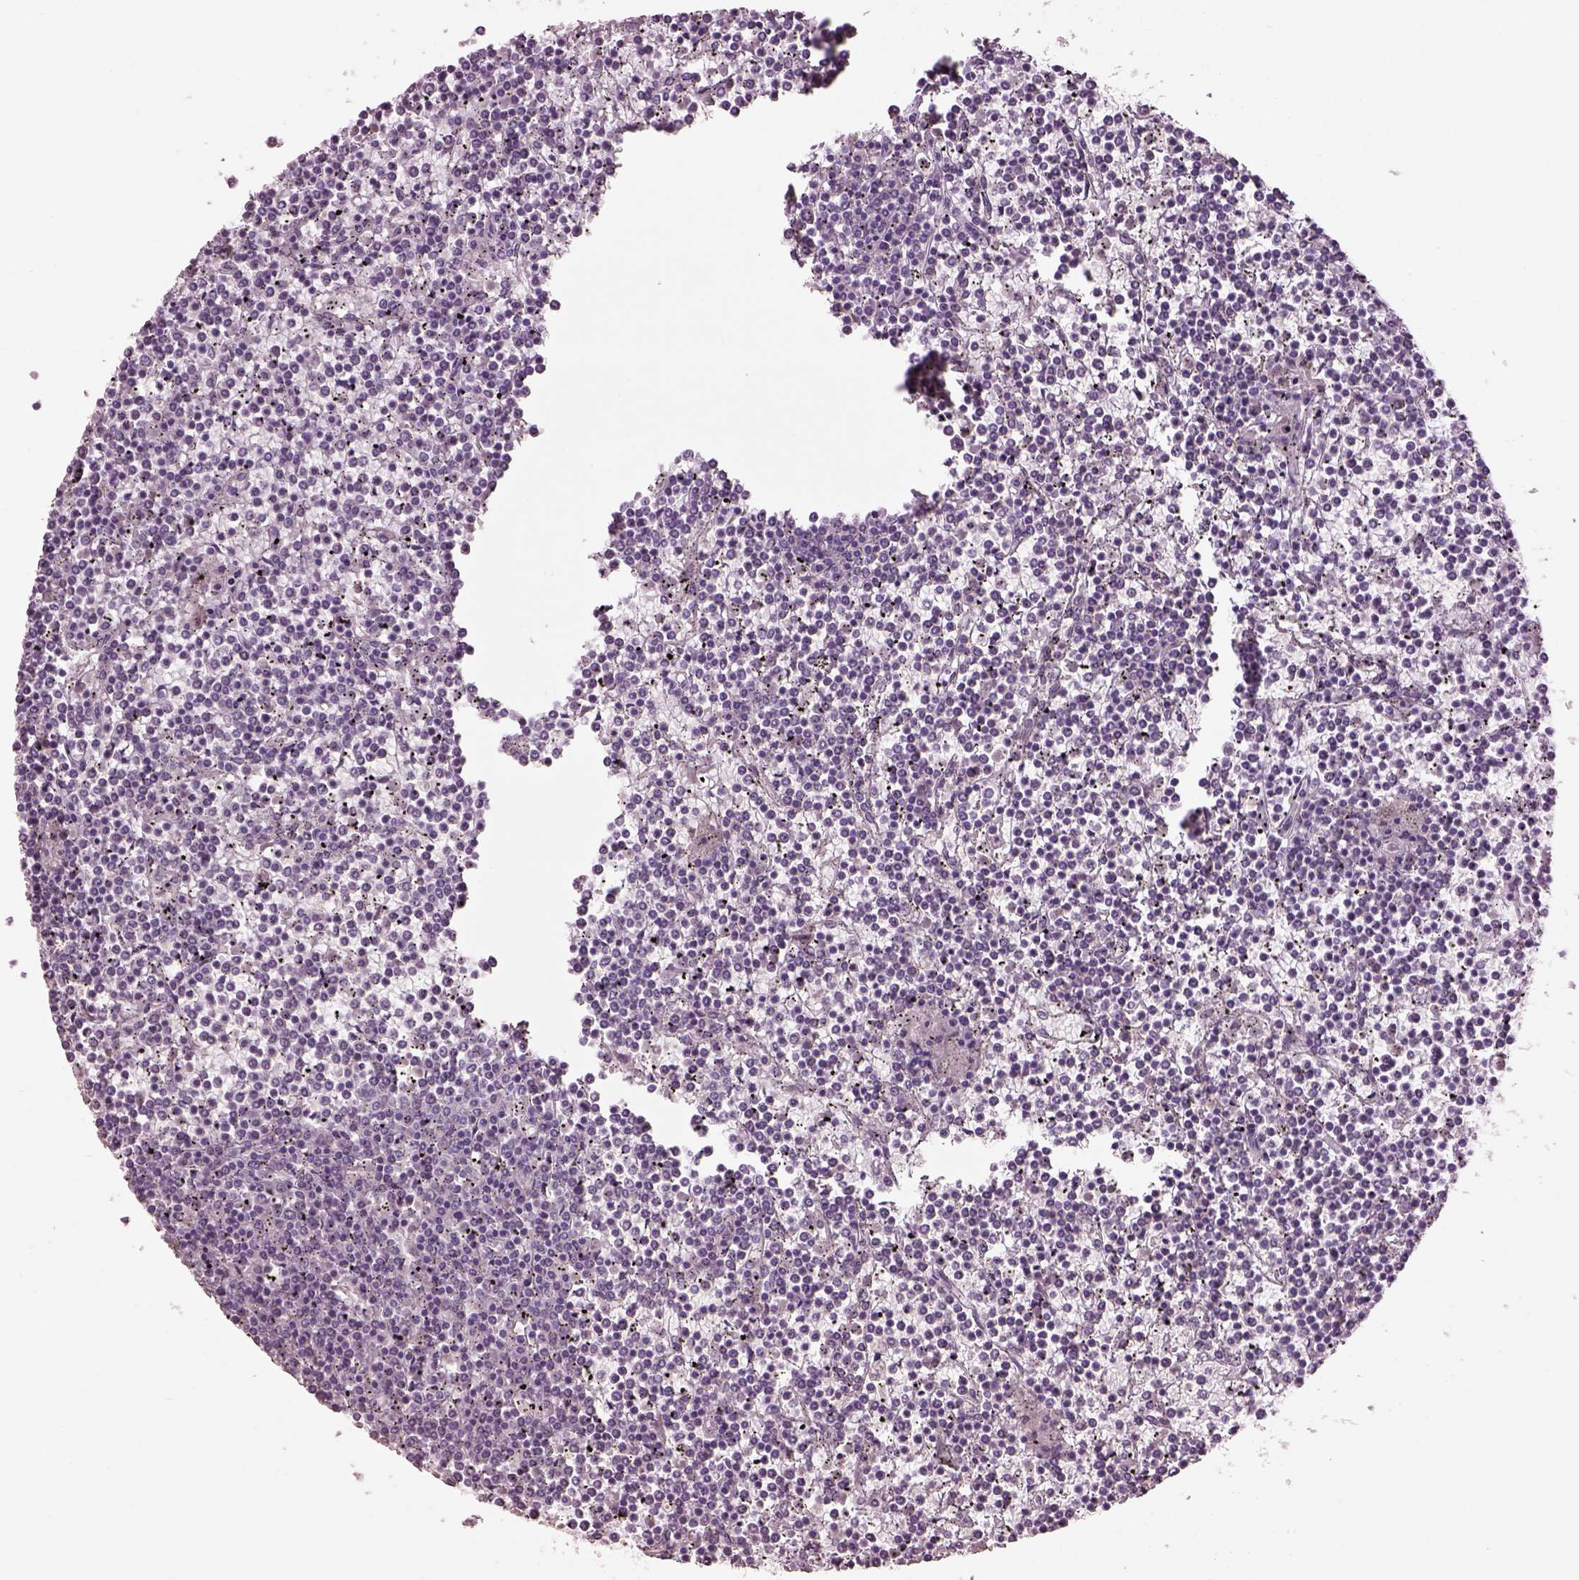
{"staining": {"intensity": "negative", "quantity": "none", "location": "none"}, "tissue": "lymphoma", "cell_type": "Tumor cells", "image_type": "cancer", "snomed": [{"axis": "morphology", "description": "Malignant lymphoma, non-Hodgkin's type, Low grade"}, {"axis": "topography", "description": "Spleen"}], "caption": "A histopathology image of human lymphoma is negative for staining in tumor cells. (DAB IHC with hematoxylin counter stain).", "gene": "KCNIP3", "patient": {"sex": "female", "age": 19}}